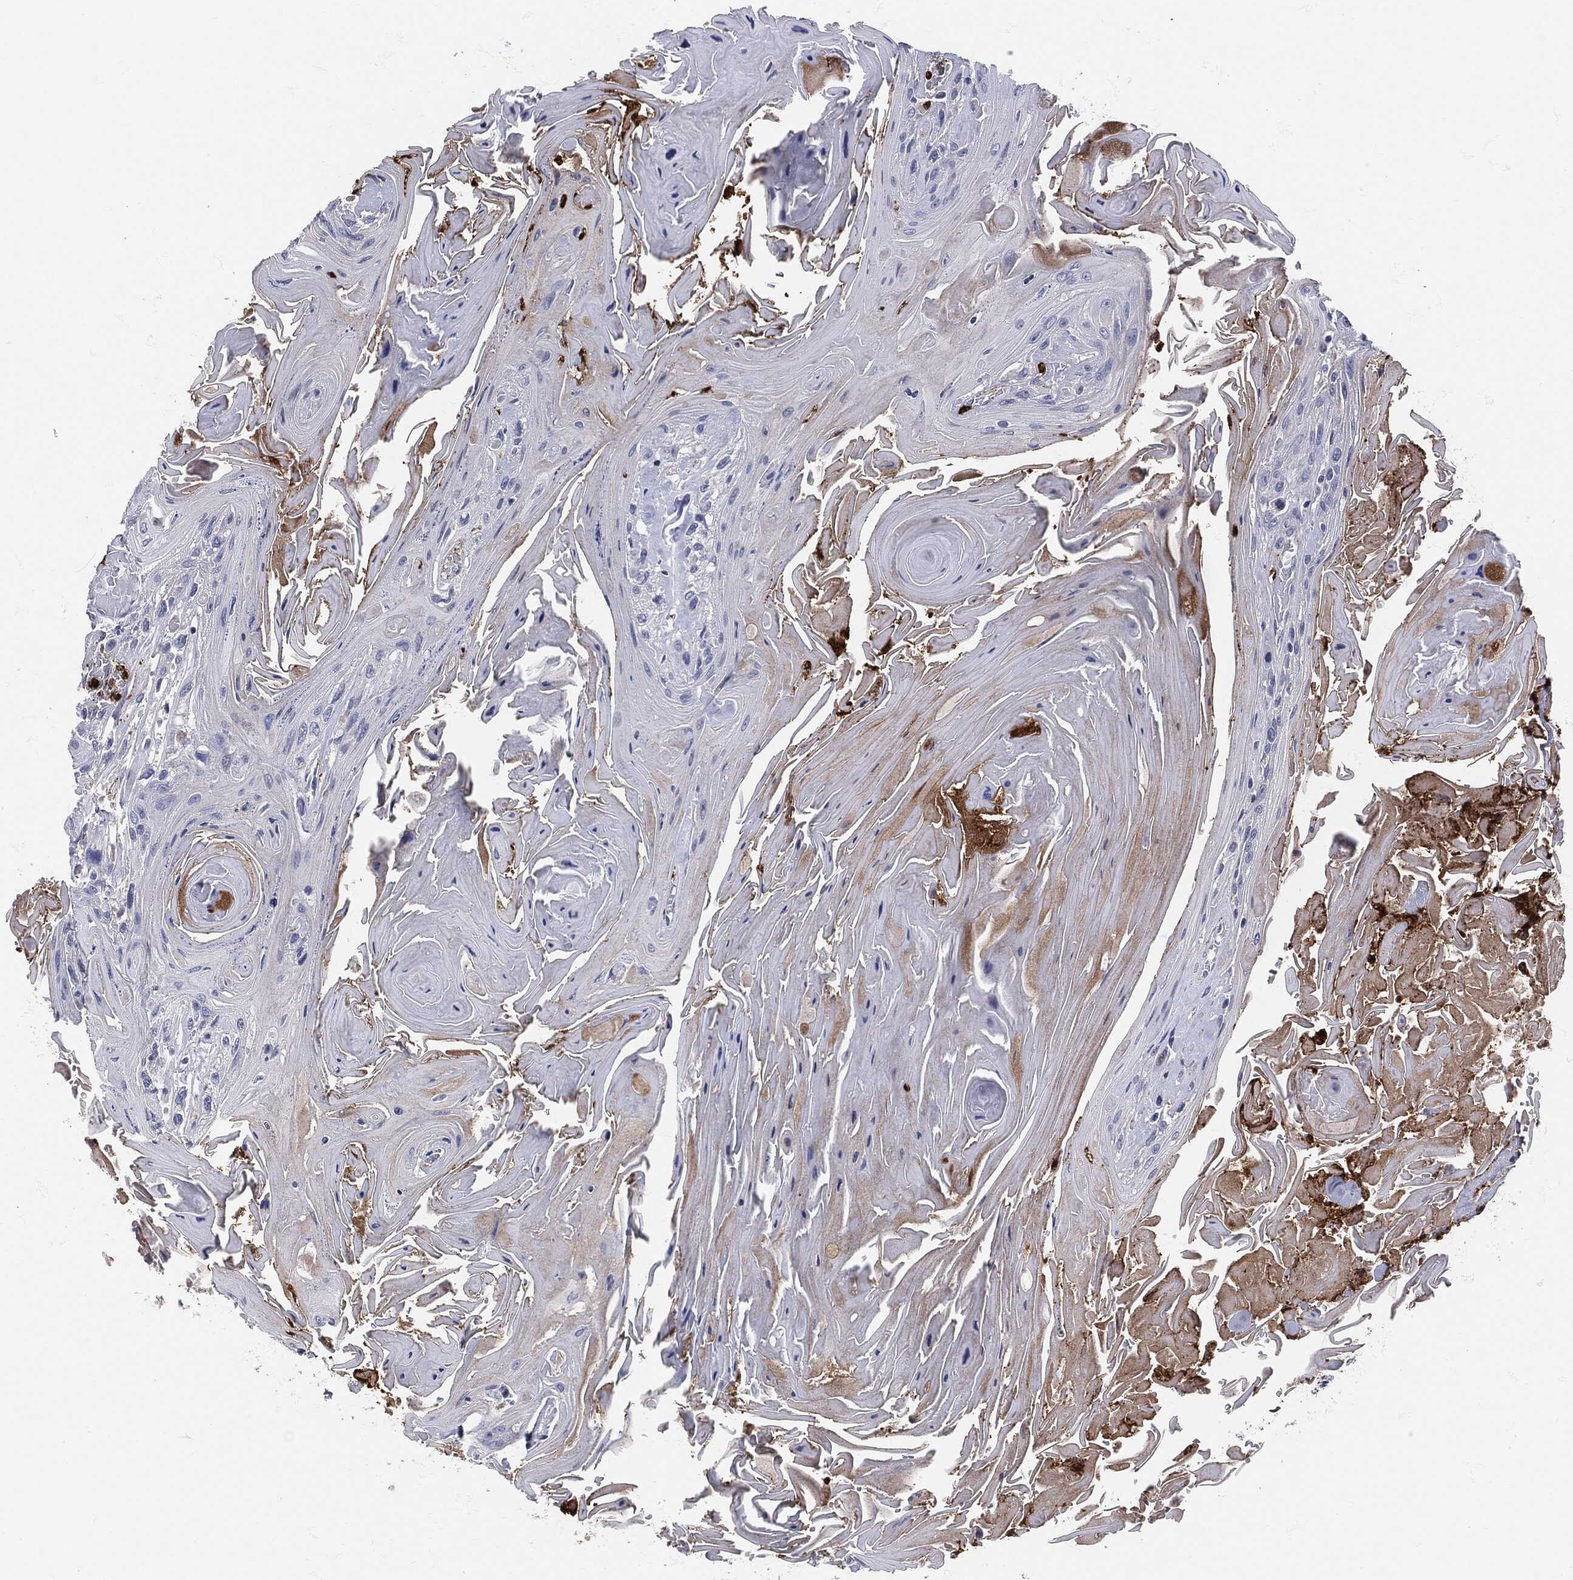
{"staining": {"intensity": "negative", "quantity": "none", "location": "none"}, "tissue": "head and neck cancer", "cell_type": "Tumor cells", "image_type": "cancer", "snomed": [{"axis": "morphology", "description": "Squamous cell carcinoma, NOS"}, {"axis": "topography", "description": "Head-Neck"}], "caption": "DAB immunohistochemical staining of head and neck cancer (squamous cell carcinoma) displays no significant positivity in tumor cells.", "gene": "MPO", "patient": {"sex": "female", "age": 59}}